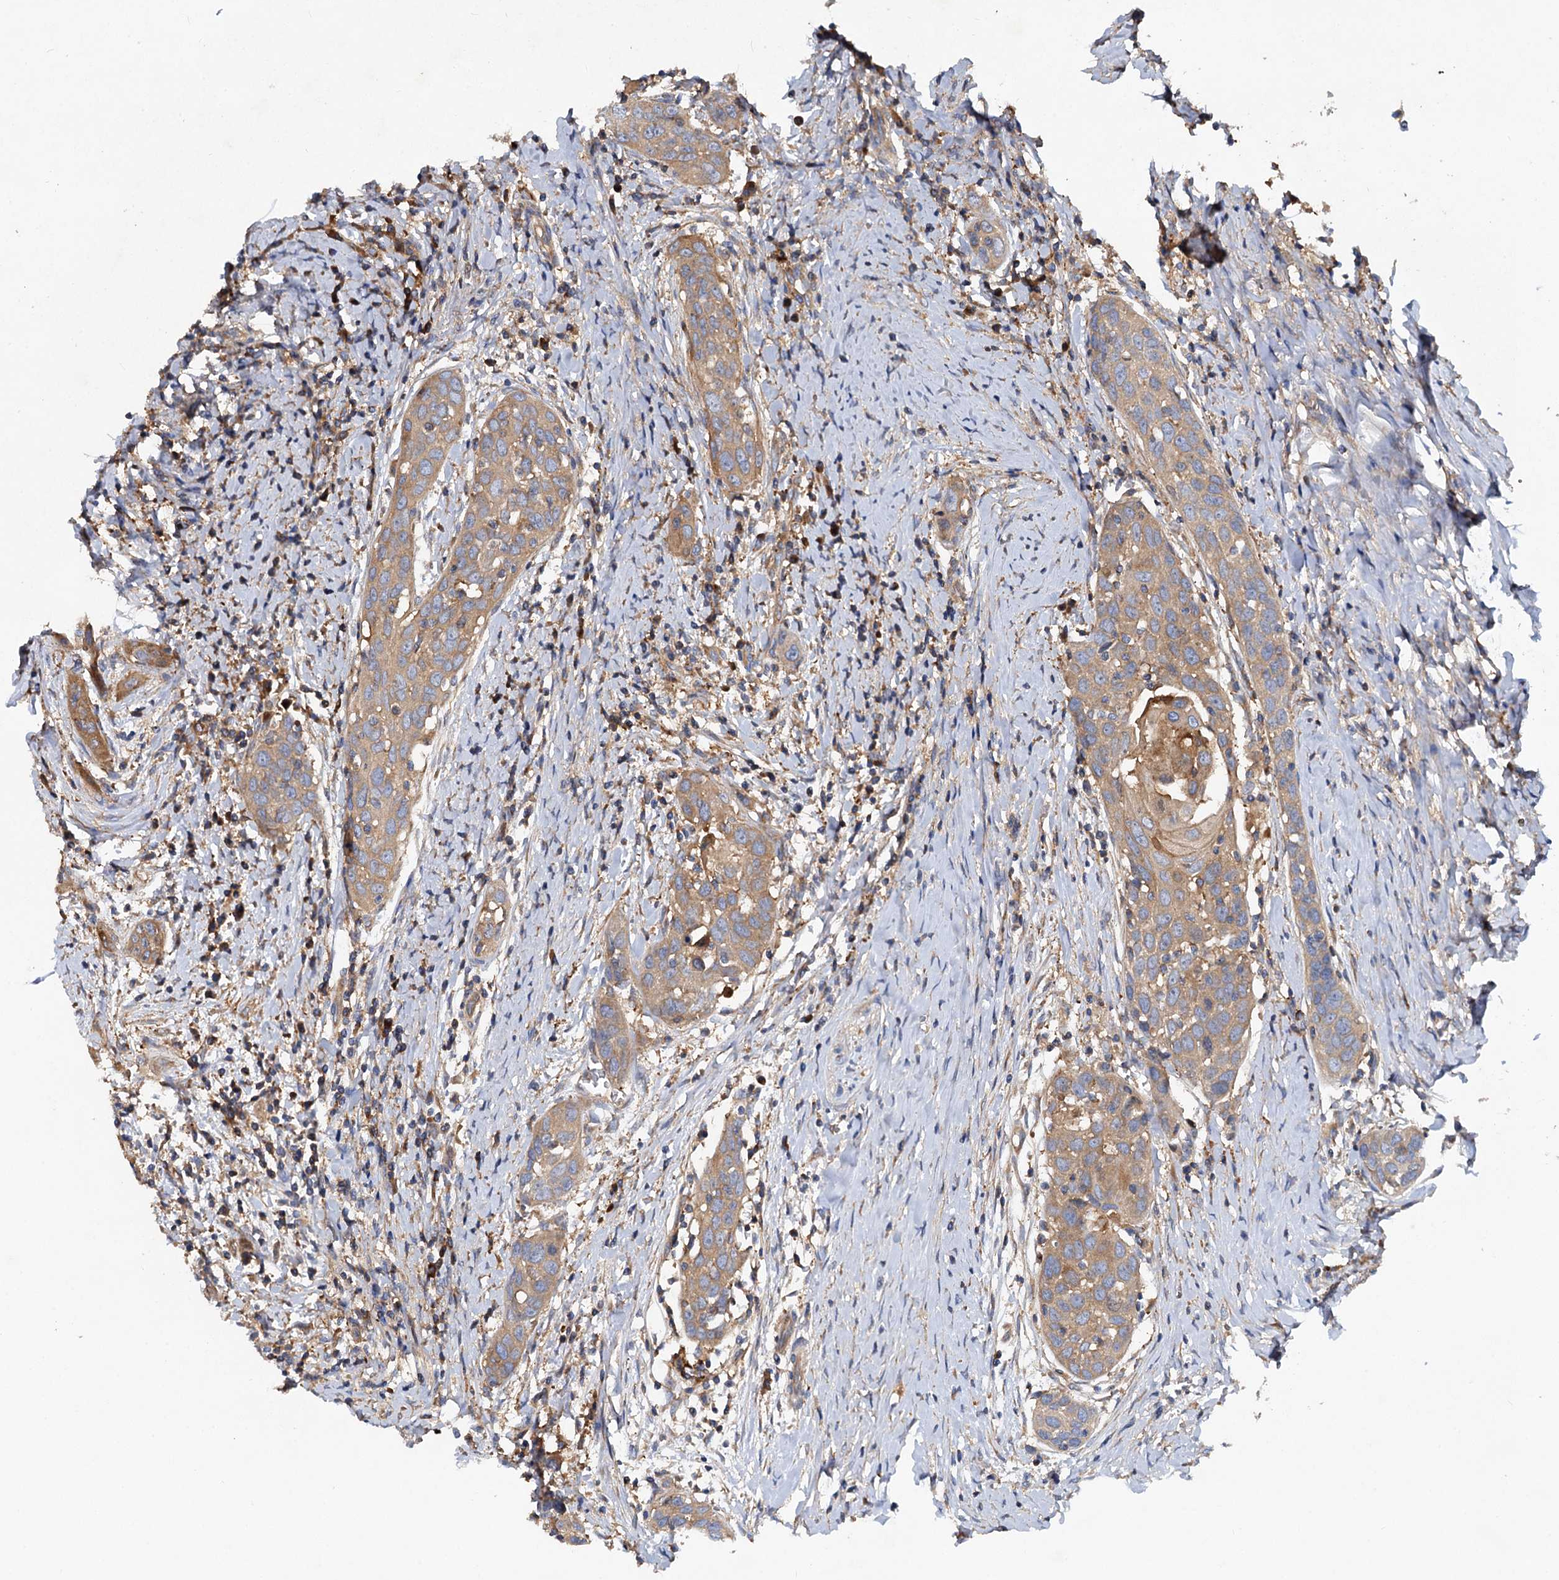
{"staining": {"intensity": "moderate", "quantity": ">75%", "location": "cytoplasmic/membranous"}, "tissue": "head and neck cancer", "cell_type": "Tumor cells", "image_type": "cancer", "snomed": [{"axis": "morphology", "description": "Squamous cell carcinoma, NOS"}, {"axis": "topography", "description": "Oral tissue"}, {"axis": "topography", "description": "Head-Neck"}], "caption": "Immunohistochemical staining of head and neck cancer exhibits moderate cytoplasmic/membranous protein positivity in approximately >75% of tumor cells.", "gene": "ALKBH7", "patient": {"sex": "female", "age": 50}}